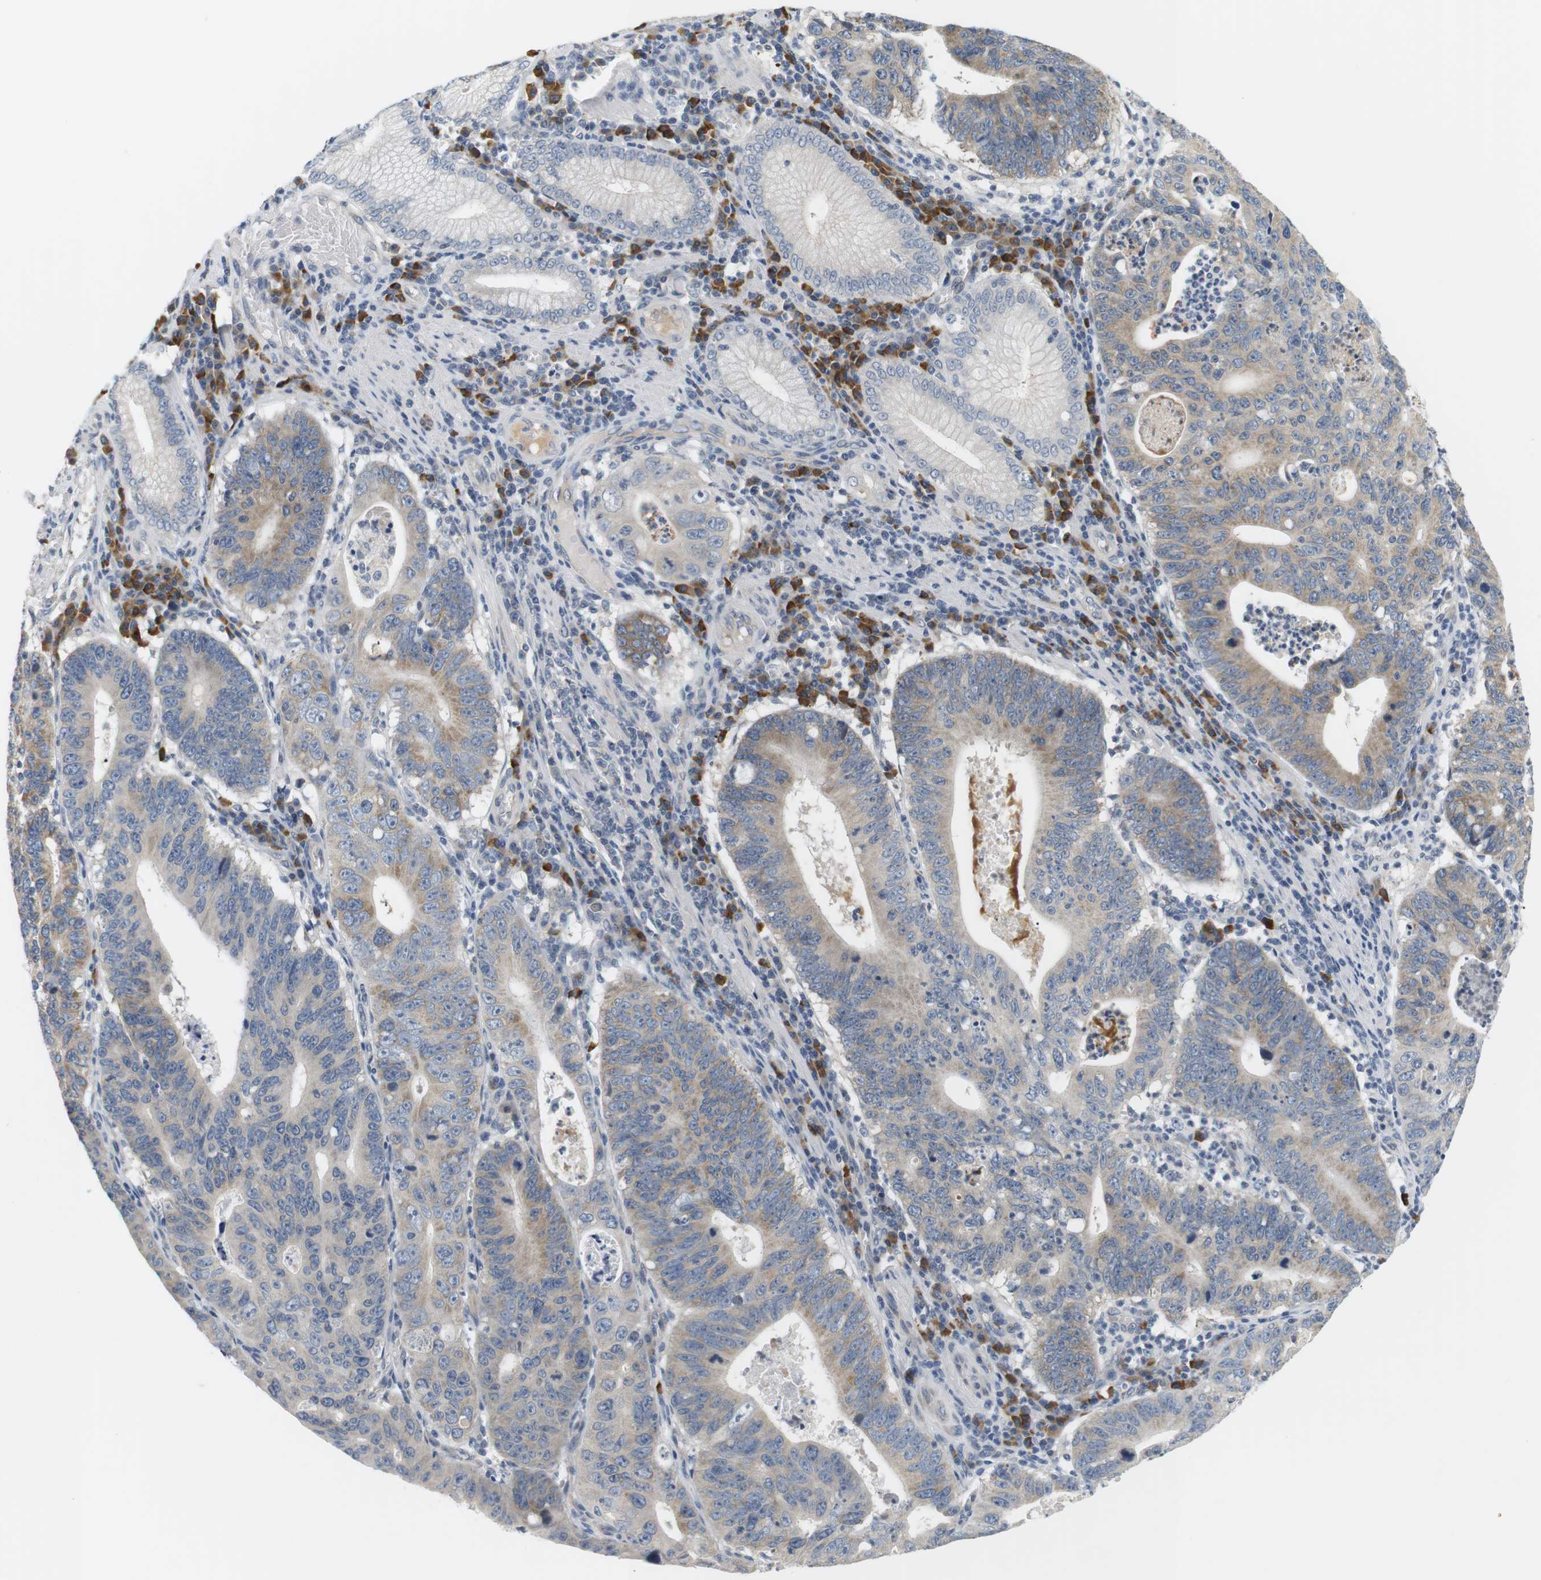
{"staining": {"intensity": "weak", "quantity": "25%-75%", "location": "cytoplasmic/membranous"}, "tissue": "stomach cancer", "cell_type": "Tumor cells", "image_type": "cancer", "snomed": [{"axis": "morphology", "description": "Adenocarcinoma, NOS"}, {"axis": "topography", "description": "Stomach"}], "caption": "An immunohistochemistry photomicrograph of neoplastic tissue is shown. Protein staining in brown shows weak cytoplasmic/membranous positivity in stomach cancer within tumor cells.", "gene": "EVA1C", "patient": {"sex": "male", "age": 59}}